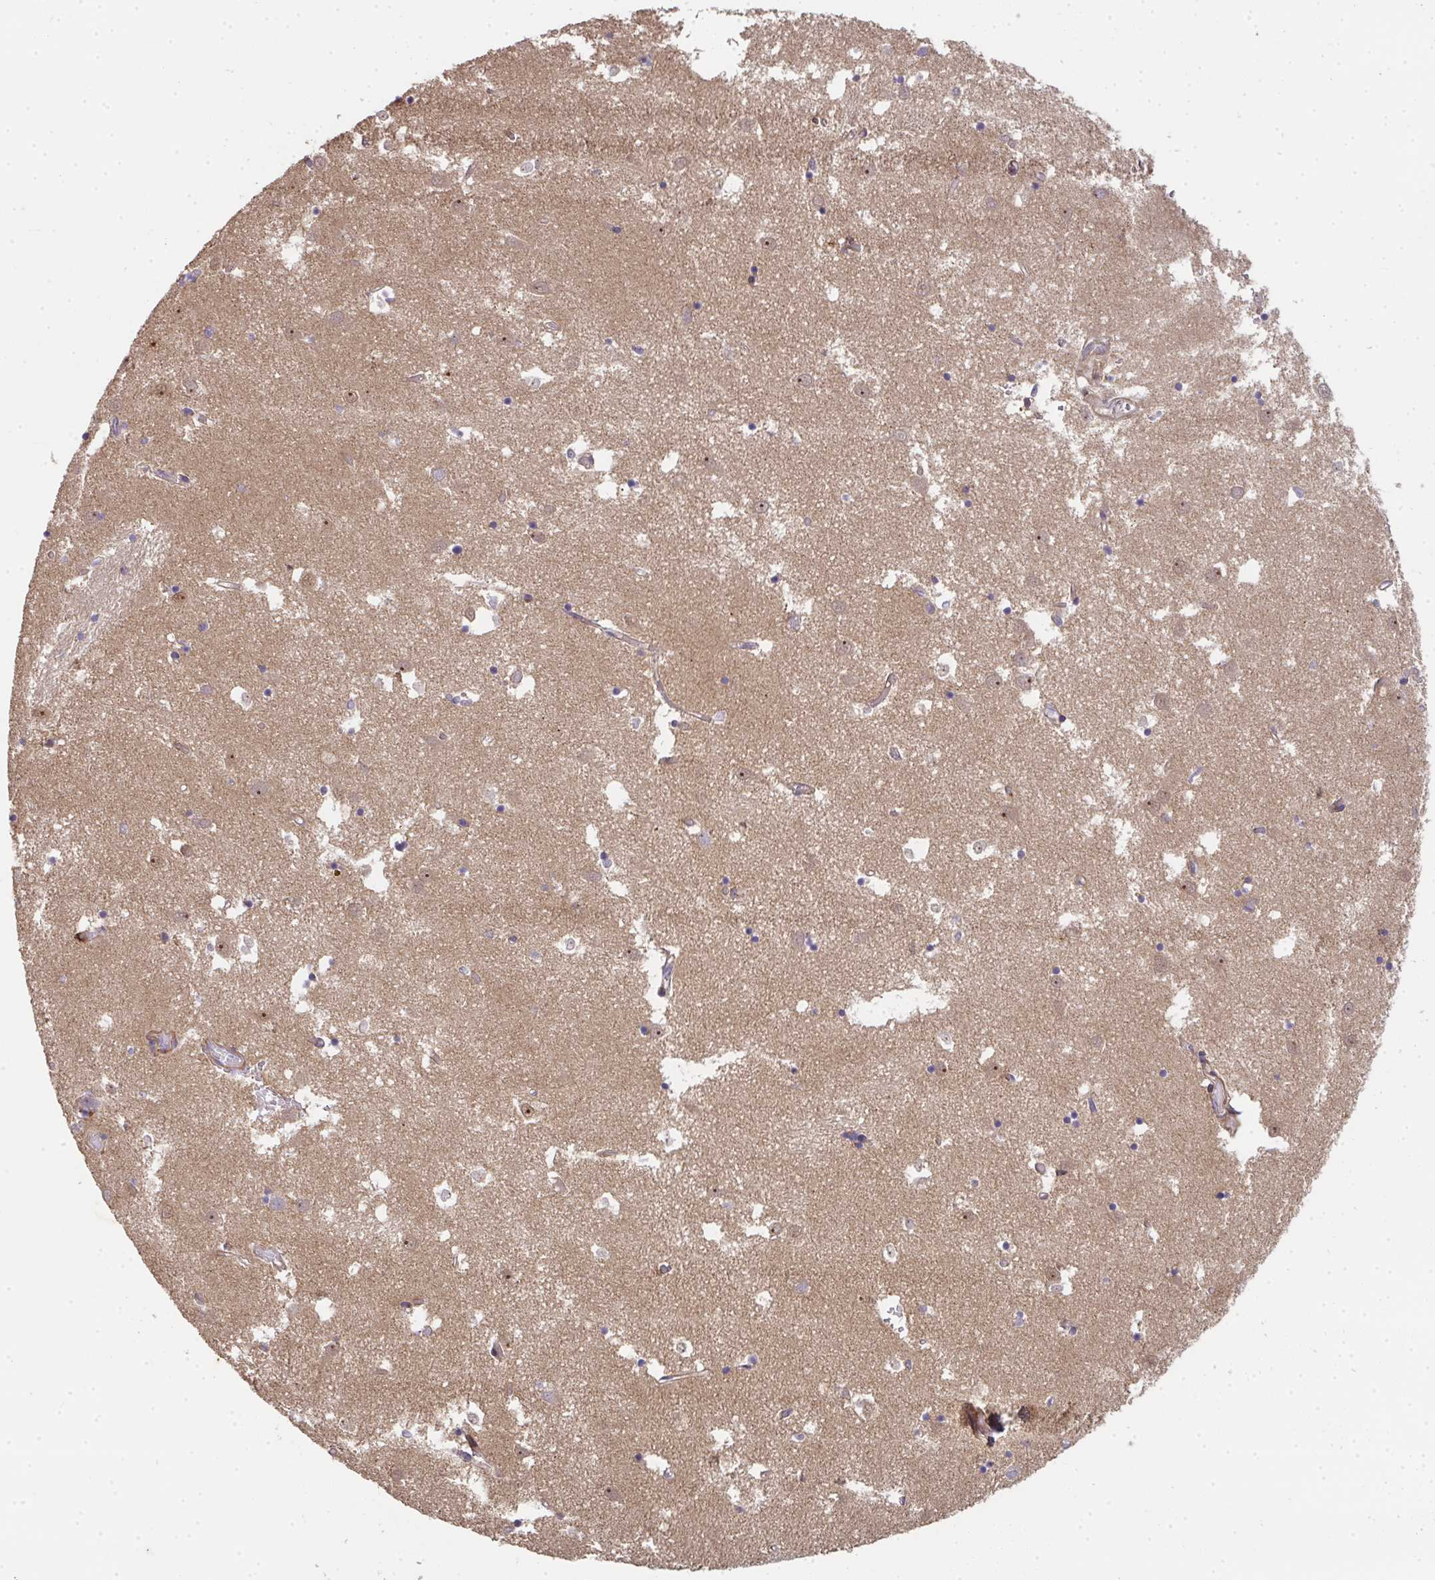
{"staining": {"intensity": "moderate", "quantity": "<25%", "location": "nuclear"}, "tissue": "caudate", "cell_type": "Glial cells", "image_type": "normal", "snomed": [{"axis": "morphology", "description": "Normal tissue, NOS"}, {"axis": "topography", "description": "Lateral ventricle wall"}], "caption": "Benign caudate displays moderate nuclear expression in about <25% of glial cells, visualized by immunohistochemistry. (DAB IHC with brightfield microscopy, high magnification).", "gene": "TNMD", "patient": {"sex": "male", "age": 70}}